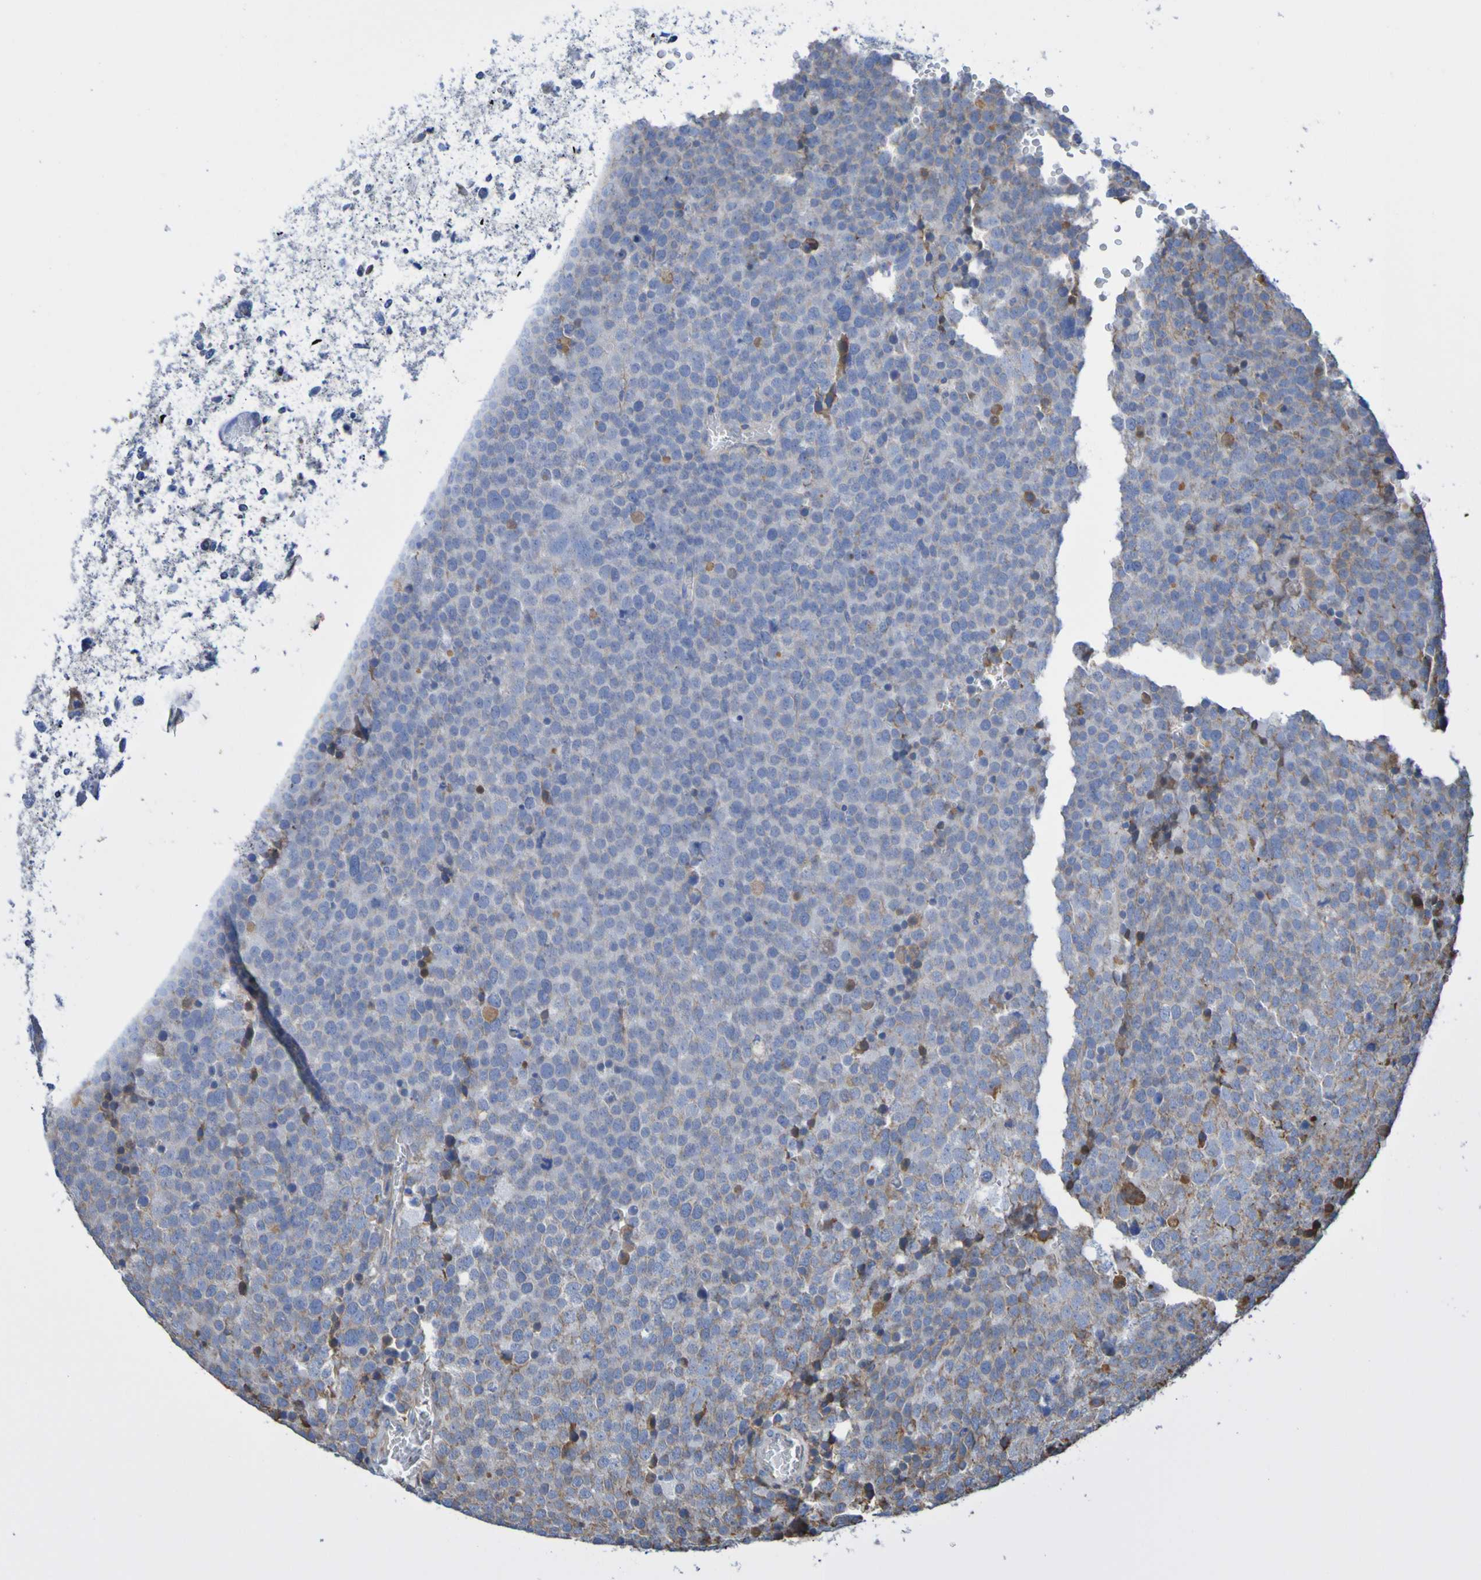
{"staining": {"intensity": "weak", "quantity": "<25%", "location": "cytoplasmic/membranous"}, "tissue": "testis cancer", "cell_type": "Tumor cells", "image_type": "cancer", "snomed": [{"axis": "morphology", "description": "Seminoma, NOS"}, {"axis": "topography", "description": "Testis"}], "caption": "The histopathology image reveals no staining of tumor cells in testis seminoma. The staining is performed using DAB brown chromogen with nuclei counter-stained in using hematoxylin.", "gene": "CNTN2", "patient": {"sex": "male", "age": 71}}